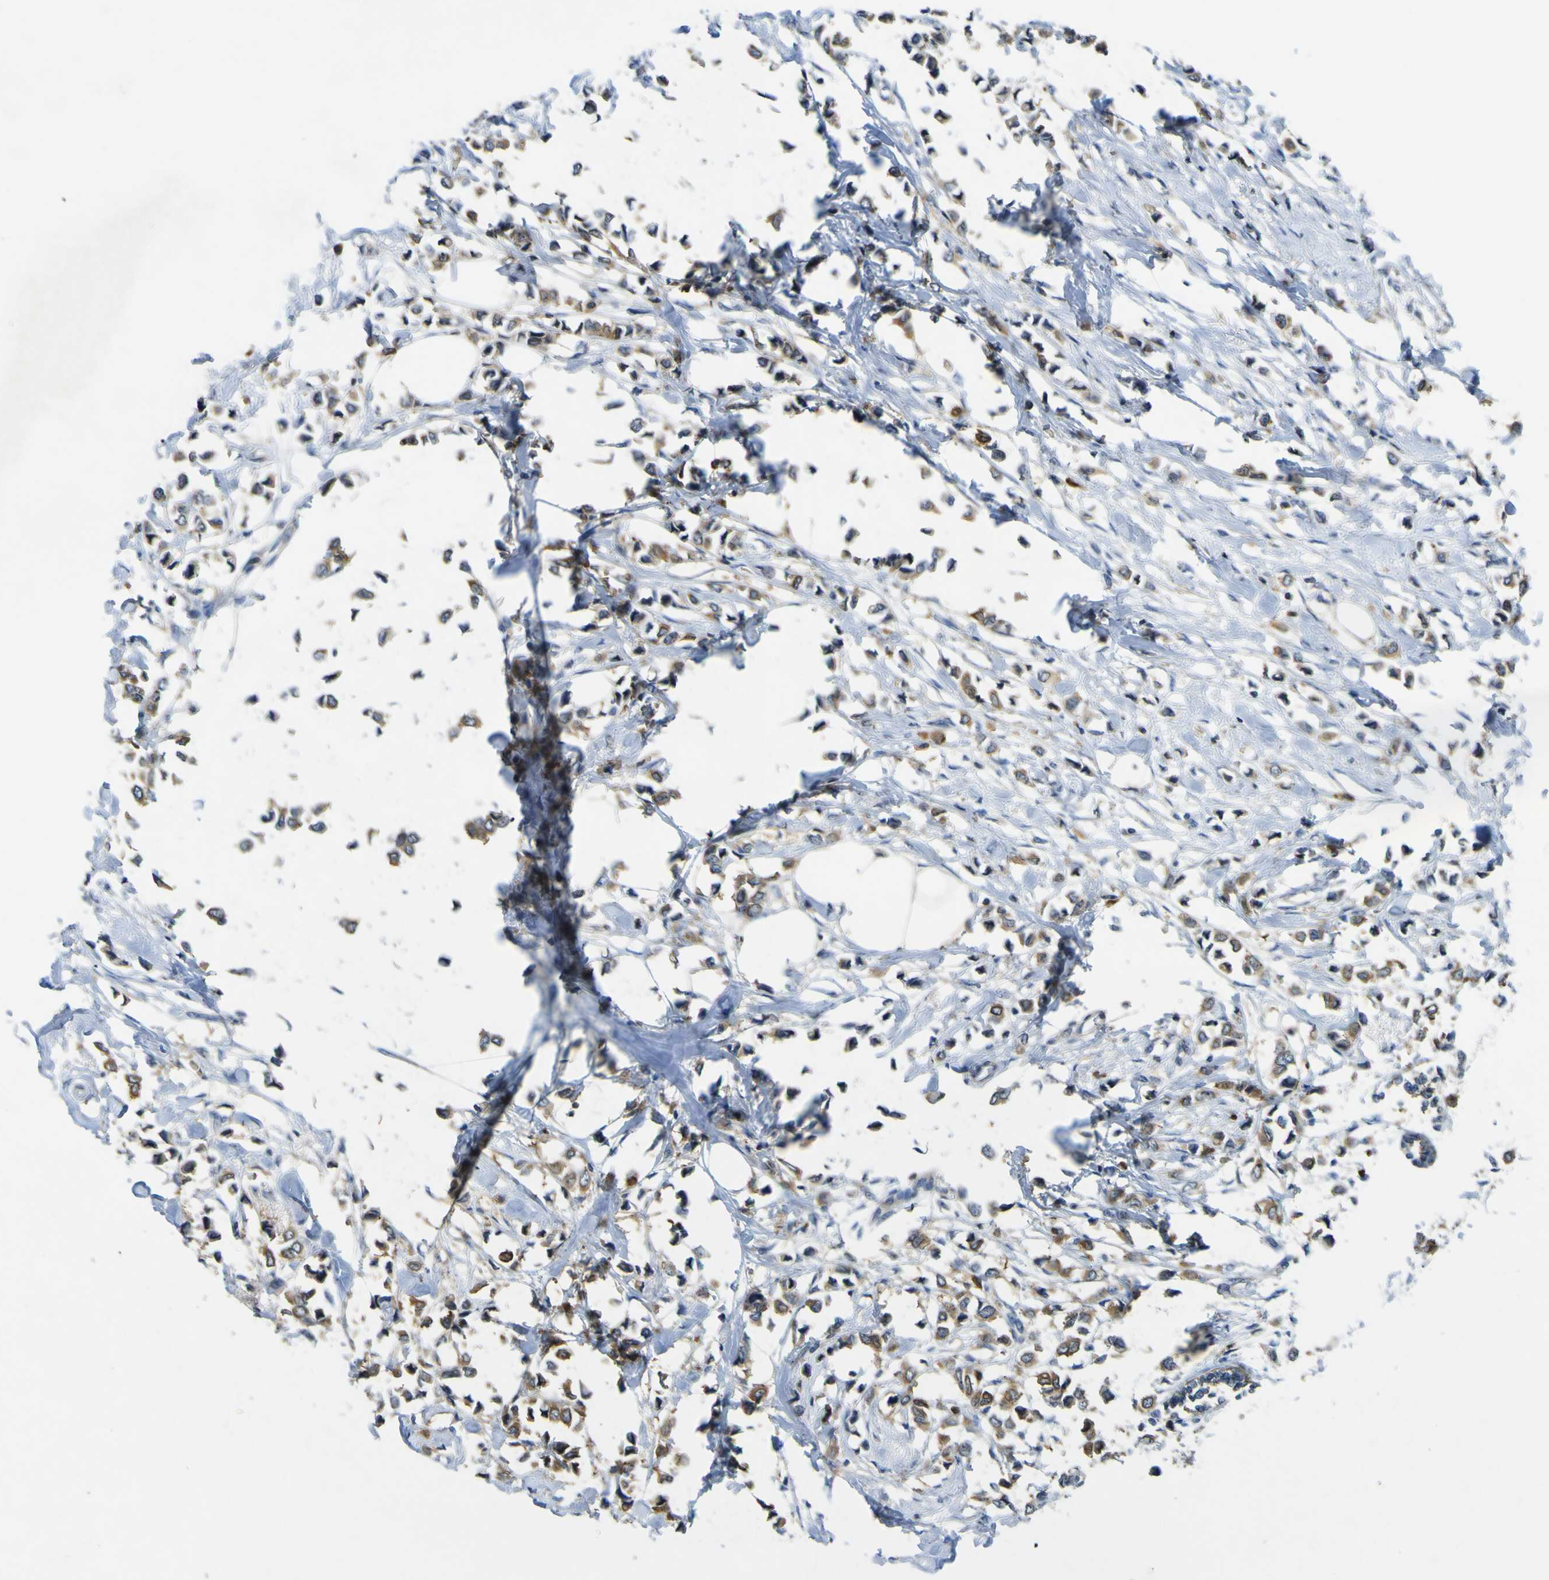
{"staining": {"intensity": "strong", "quantity": "25%-75%", "location": "cytoplasmic/membranous"}, "tissue": "breast cancer", "cell_type": "Tumor cells", "image_type": "cancer", "snomed": [{"axis": "morphology", "description": "Lobular carcinoma"}, {"axis": "topography", "description": "Breast"}], "caption": "High-magnification brightfield microscopy of breast cancer stained with DAB (brown) and counterstained with hematoxylin (blue). tumor cells exhibit strong cytoplasmic/membranous expression is present in approximately25%-75% of cells.", "gene": "EML2", "patient": {"sex": "female", "age": 51}}